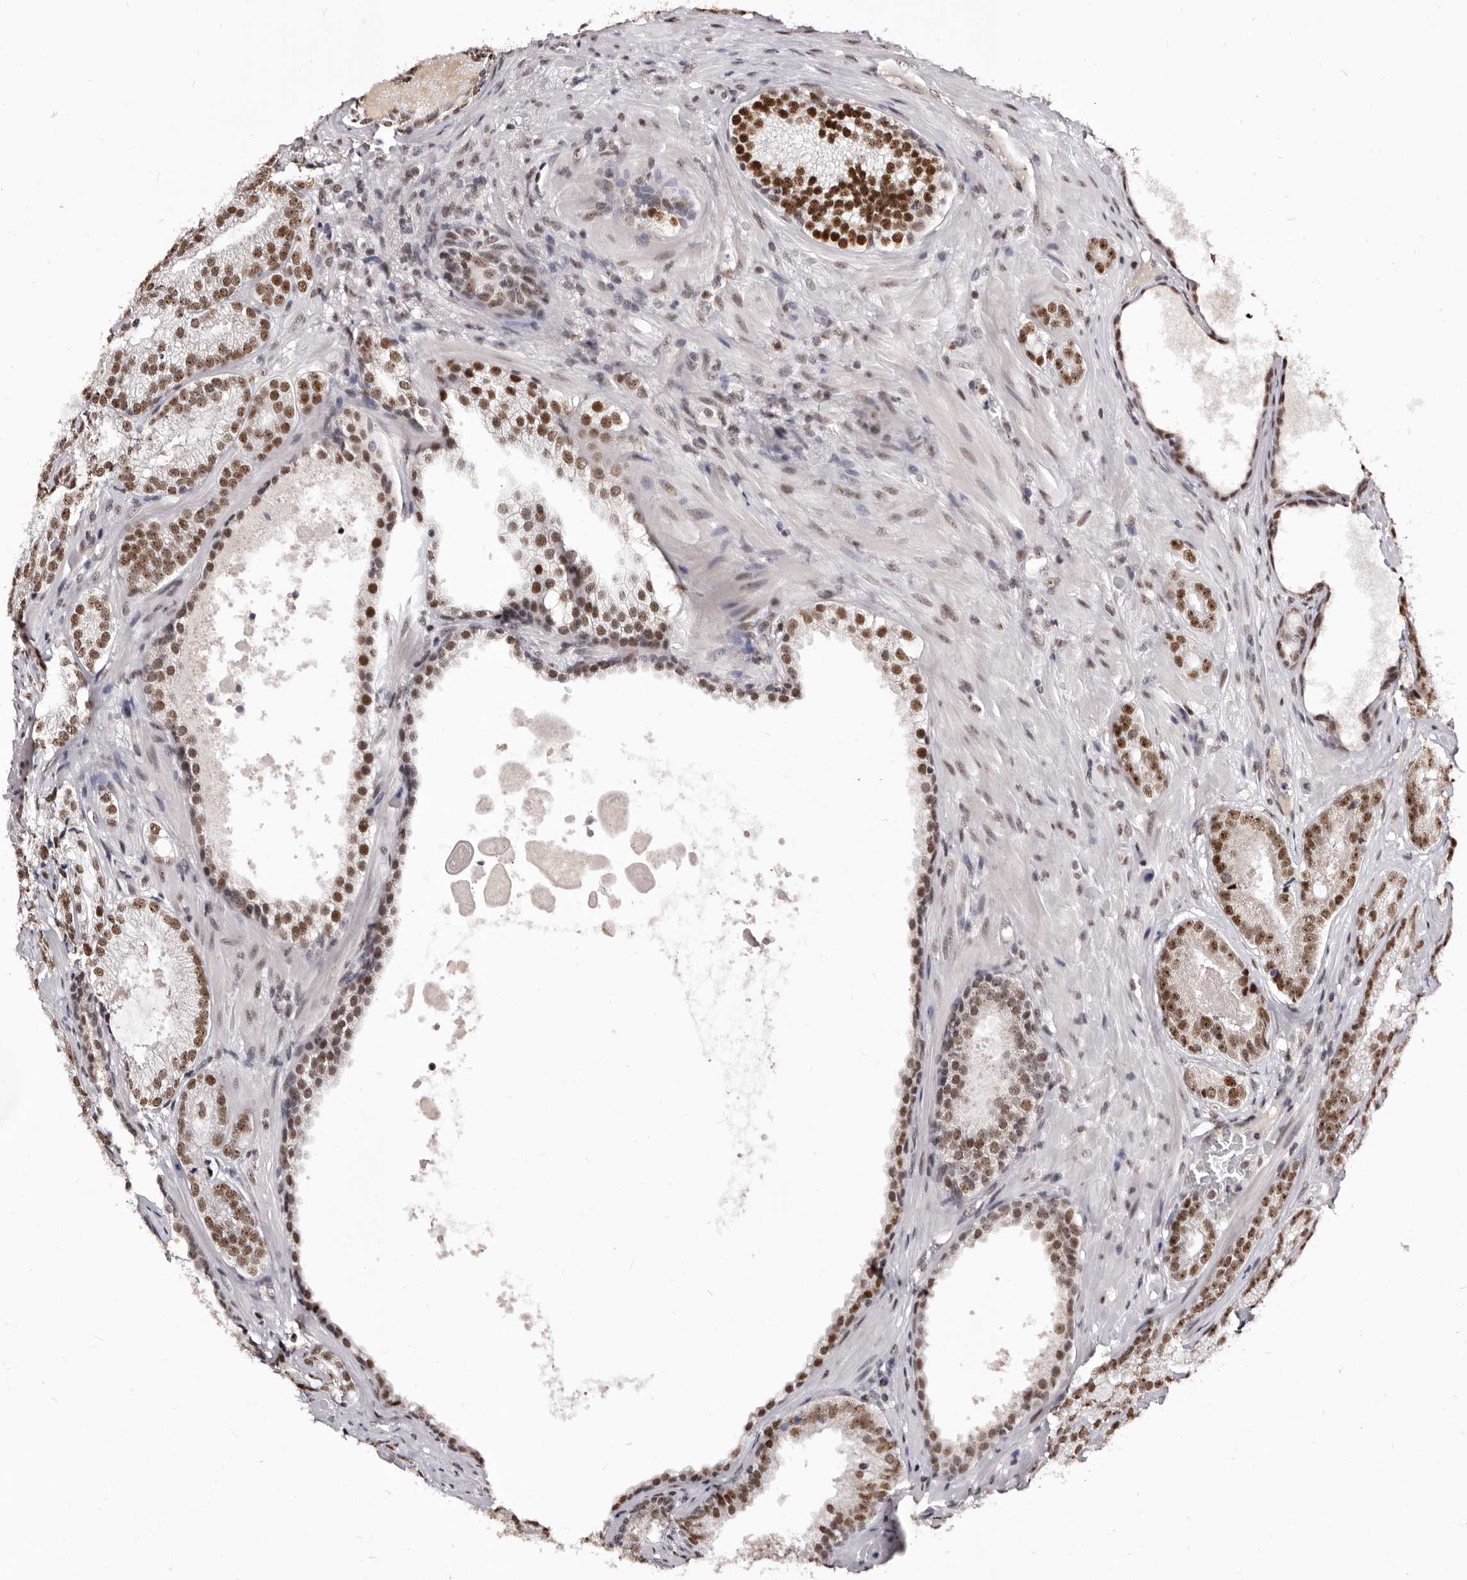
{"staining": {"intensity": "moderate", "quantity": ">75%", "location": "nuclear"}, "tissue": "prostate cancer", "cell_type": "Tumor cells", "image_type": "cancer", "snomed": [{"axis": "morphology", "description": "Normal morphology"}, {"axis": "morphology", "description": "Adenocarcinoma, Low grade"}, {"axis": "topography", "description": "Prostate"}], "caption": "A brown stain shows moderate nuclear staining of a protein in human adenocarcinoma (low-grade) (prostate) tumor cells.", "gene": "ANAPC11", "patient": {"sex": "male", "age": 72}}